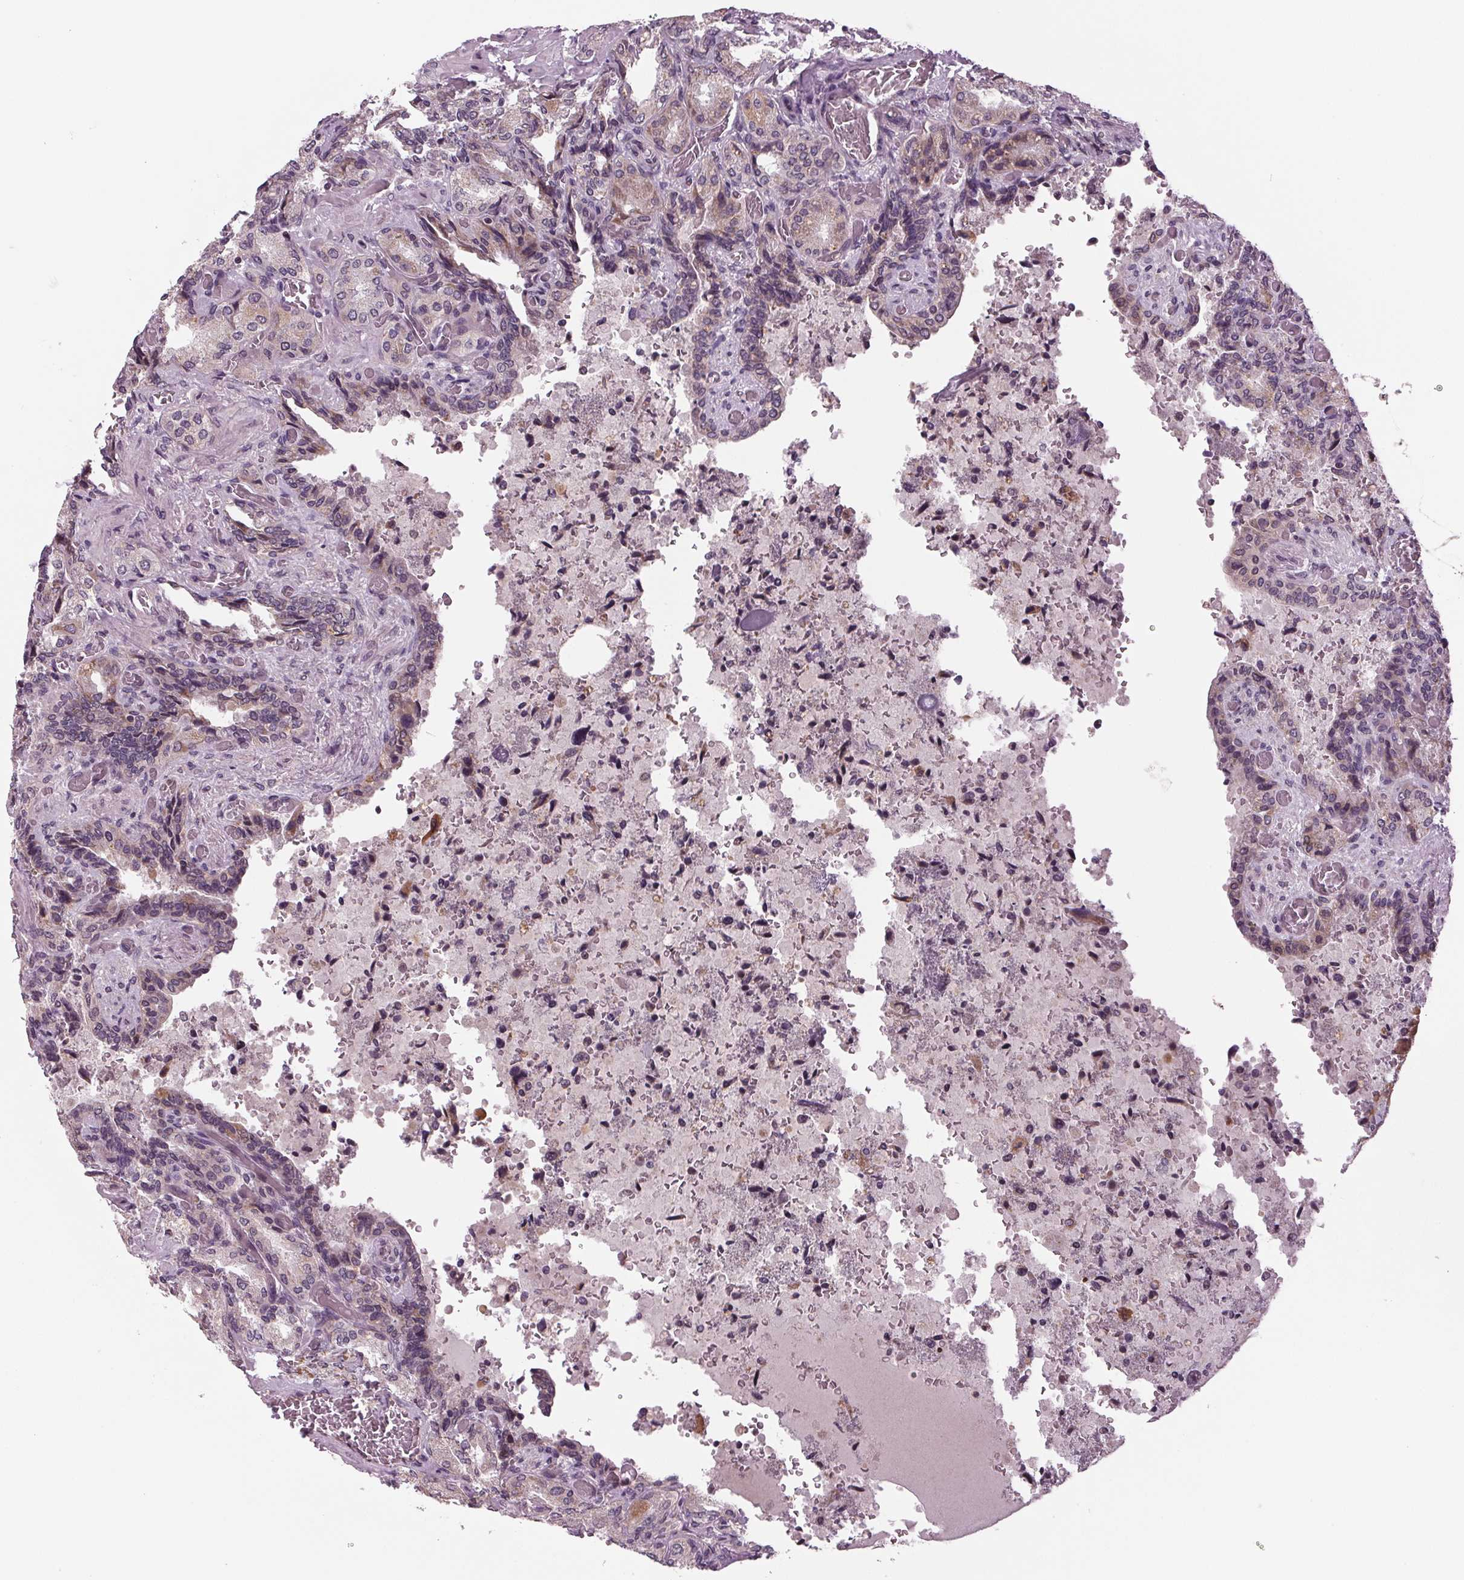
{"staining": {"intensity": "moderate", "quantity": "25%-75%", "location": "cytoplasmic/membranous,nuclear"}, "tissue": "seminal vesicle", "cell_type": "Glandular cells", "image_type": "normal", "snomed": [{"axis": "morphology", "description": "Normal tissue, NOS"}, {"axis": "topography", "description": "Seminal veicle"}], "caption": "Immunohistochemistry of normal seminal vesicle shows medium levels of moderate cytoplasmic/membranous,nuclear expression in approximately 25%-75% of glandular cells.", "gene": "STAT3", "patient": {"sex": "male", "age": 68}}